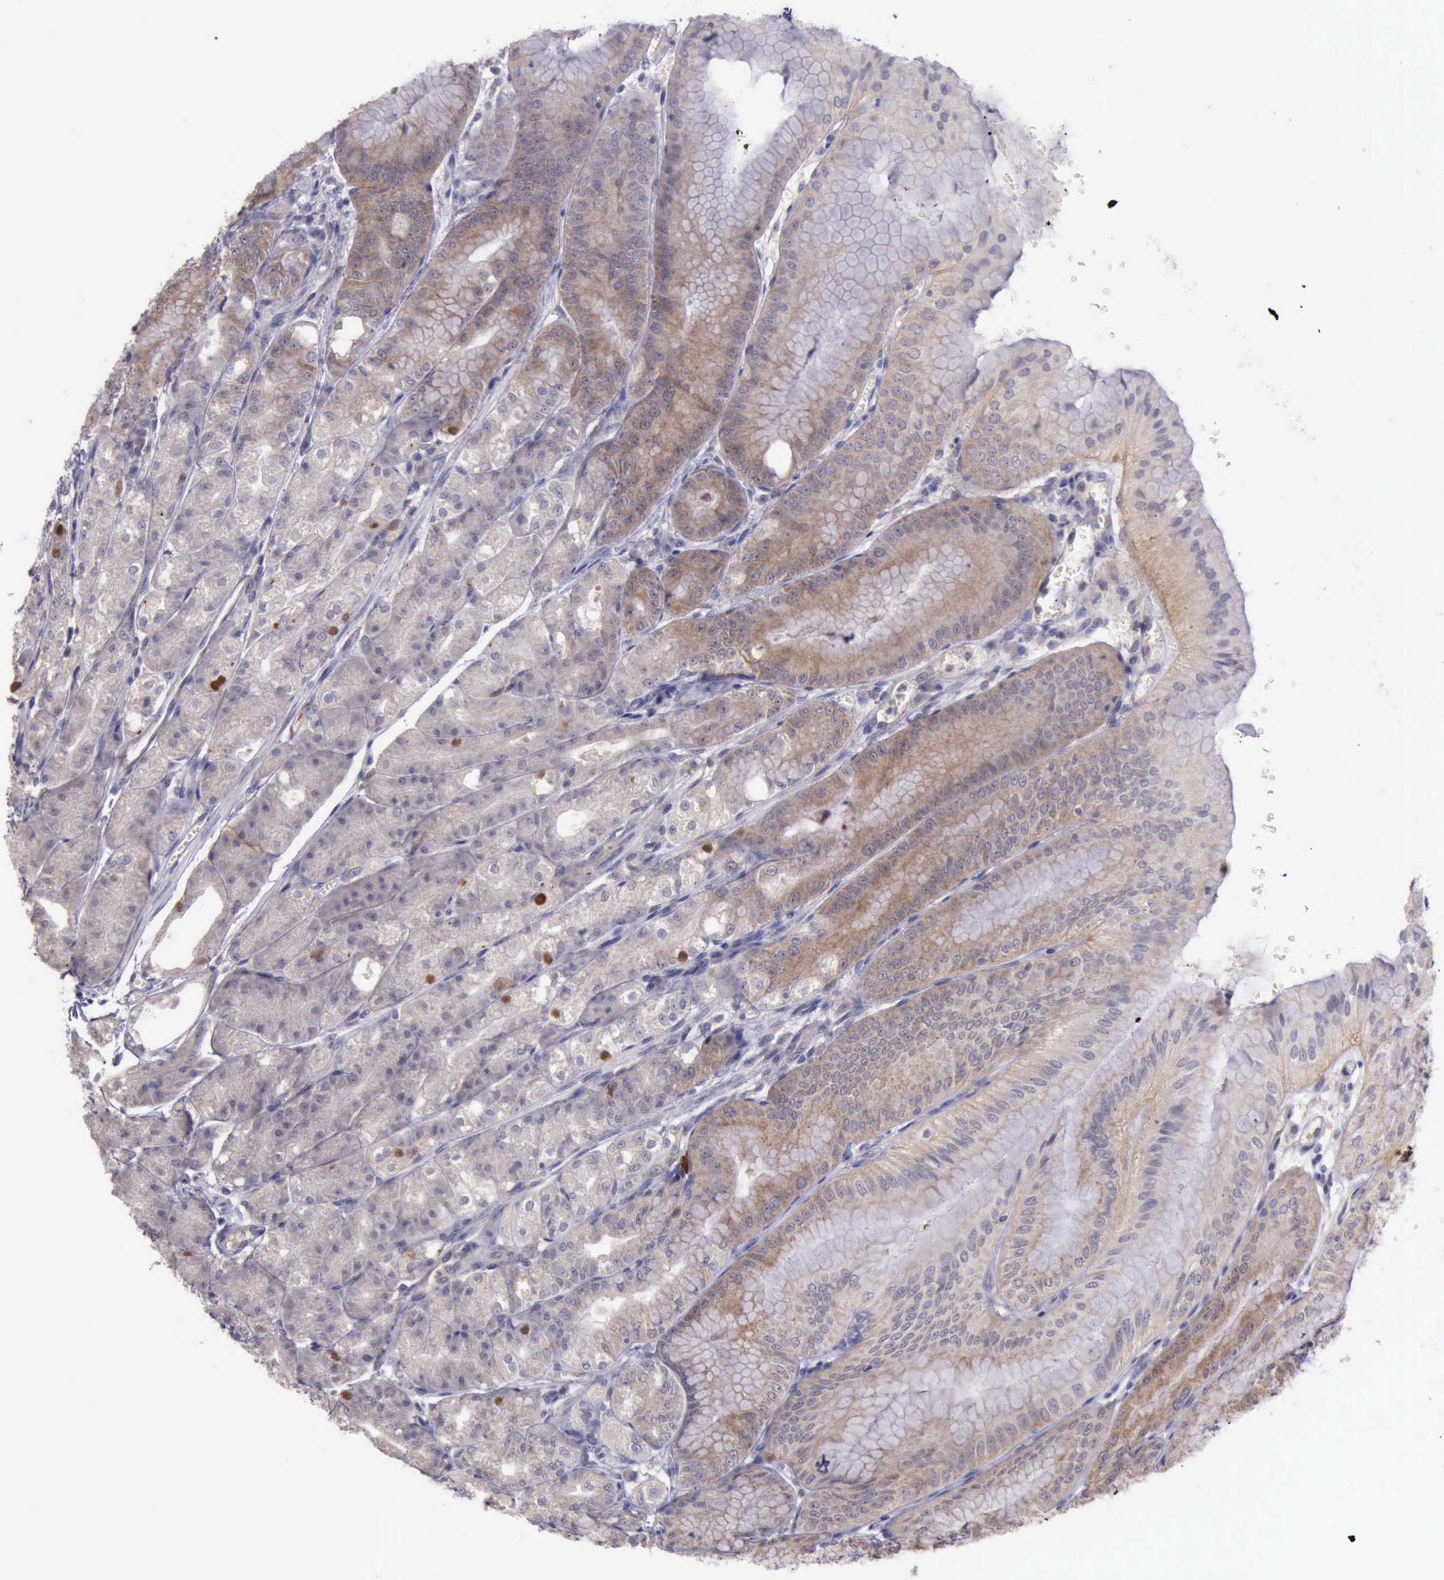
{"staining": {"intensity": "weak", "quantity": ">75%", "location": "cytoplasmic/membranous"}, "tissue": "stomach", "cell_type": "Glandular cells", "image_type": "normal", "snomed": [{"axis": "morphology", "description": "Normal tissue, NOS"}, {"axis": "topography", "description": "Stomach, lower"}], "caption": "Glandular cells exhibit low levels of weak cytoplasmic/membranous positivity in about >75% of cells in benign human stomach. (Stains: DAB (3,3'-diaminobenzidine) in brown, nuclei in blue, Microscopy: brightfield microscopy at high magnification).", "gene": "PLEK2", "patient": {"sex": "male", "age": 71}}